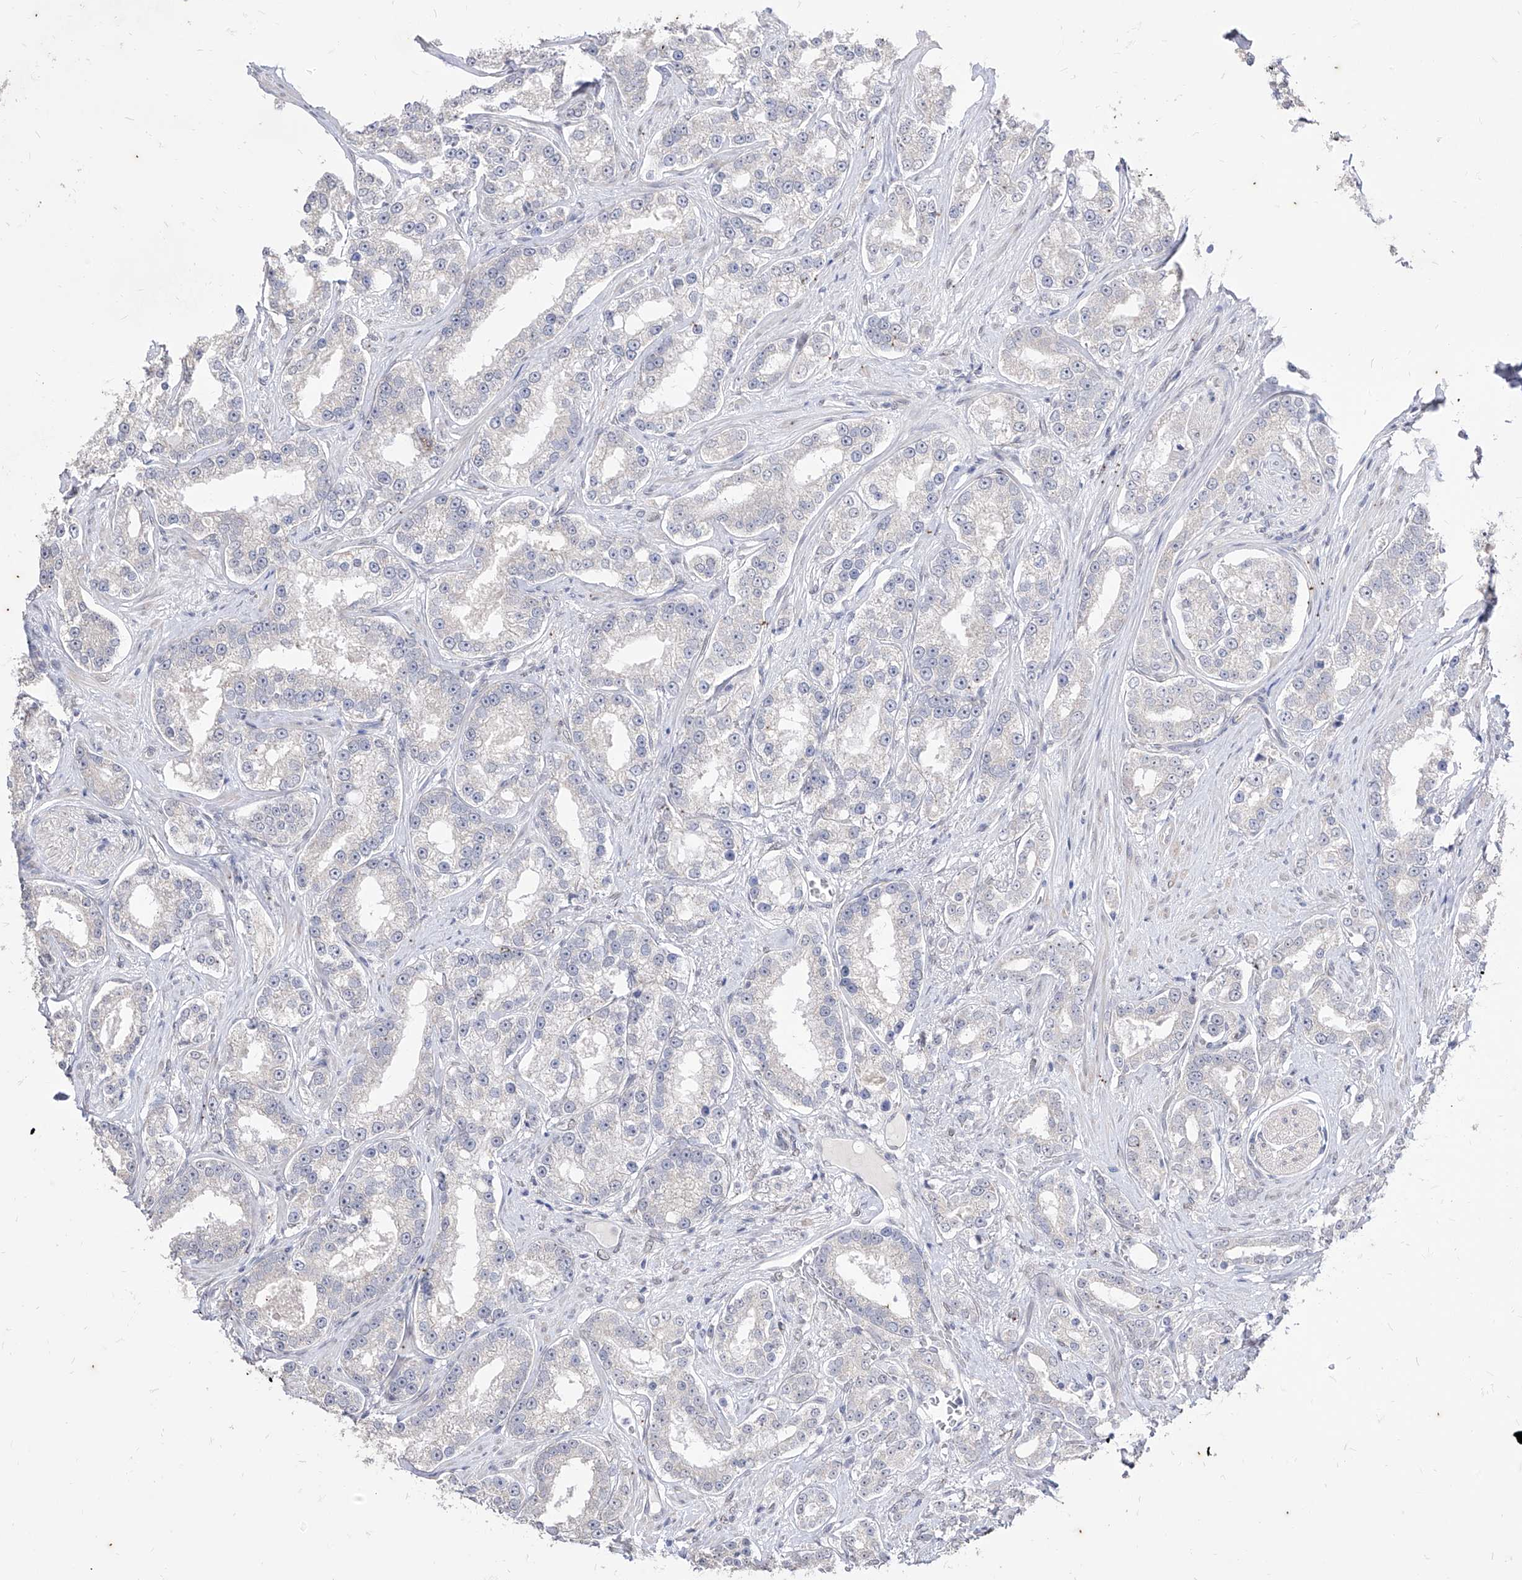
{"staining": {"intensity": "negative", "quantity": "none", "location": "none"}, "tissue": "prostate cancer", "cell_type": "Tumor cells", "image_type": "cancer", "snomed": [{"axis": "morphology", "description": "Normal tissue, NOS"}, {"axis": "morphology", "description": "Adenocarcinoma, High grade"}, {"axis": "topography", "description": "Prostate"}], "caption": "Tumor cells show no significant protein staining in prostate cancer (high-grade adenocarcinoma).", "gene": "PHF20L1", "patient": {"sex": "male", "age": 83}}